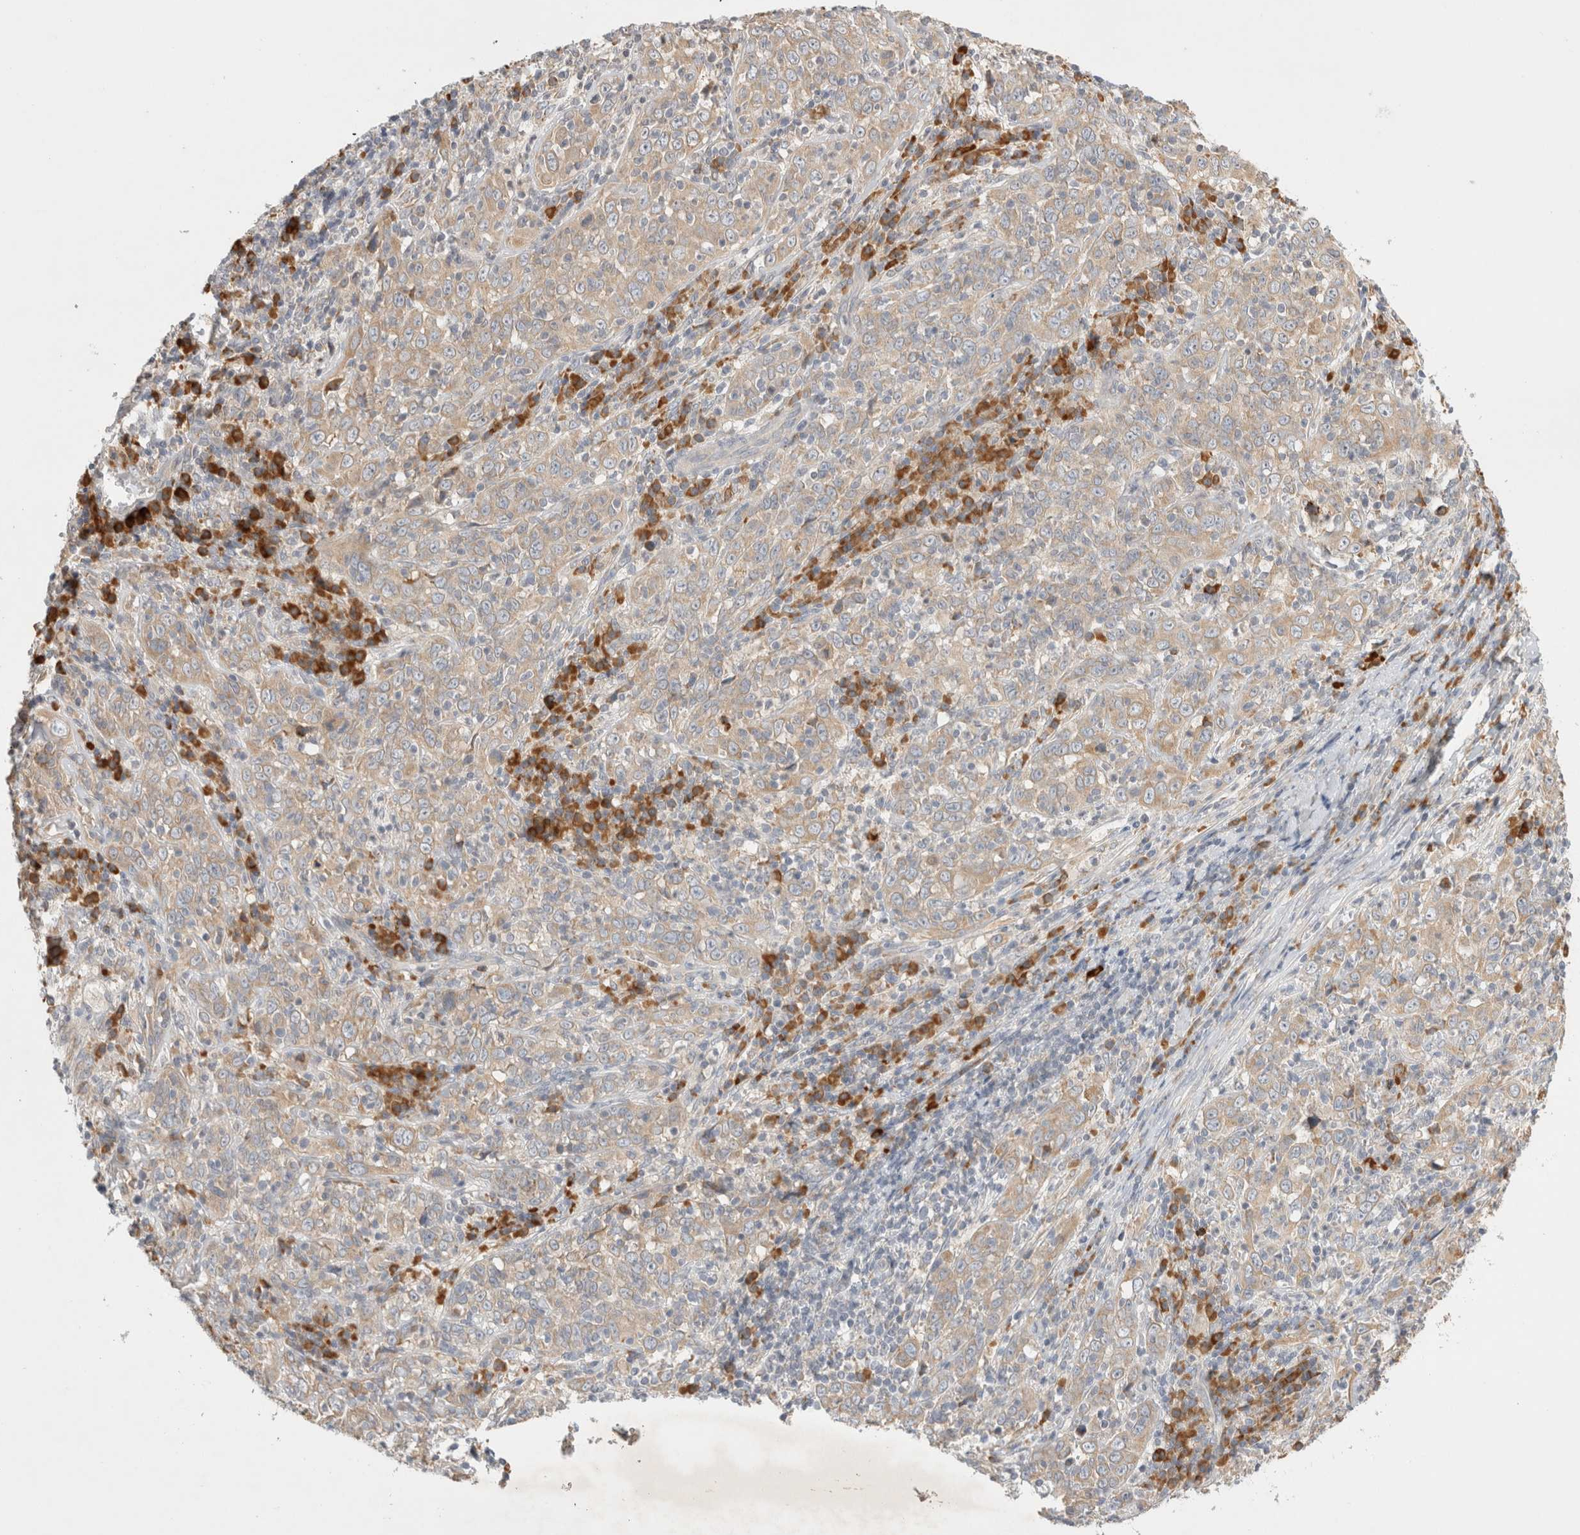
{"staining": {"intensity": "weak", "quantity": ">75%", "location": "cytoplasmic/membranous"}, "tissue": "cervical cancer", "cell_type": "Tumor cells", "image_type": "cancer", "snomed": [{"axis": "morphology", "description": "Squamous cell carcinoma, NOS"}, {"axis": "topography", "description": "Cervix"}], "caption": "There is low levels of weak cytoplasmic/membranous expression in tumor cells of cervical squamous cell carcinoma, as demonstrated by immunohistochemical staining (brown color).", "gene": "NEDD4L", "patient": {"sex": "female", "age": 46}}